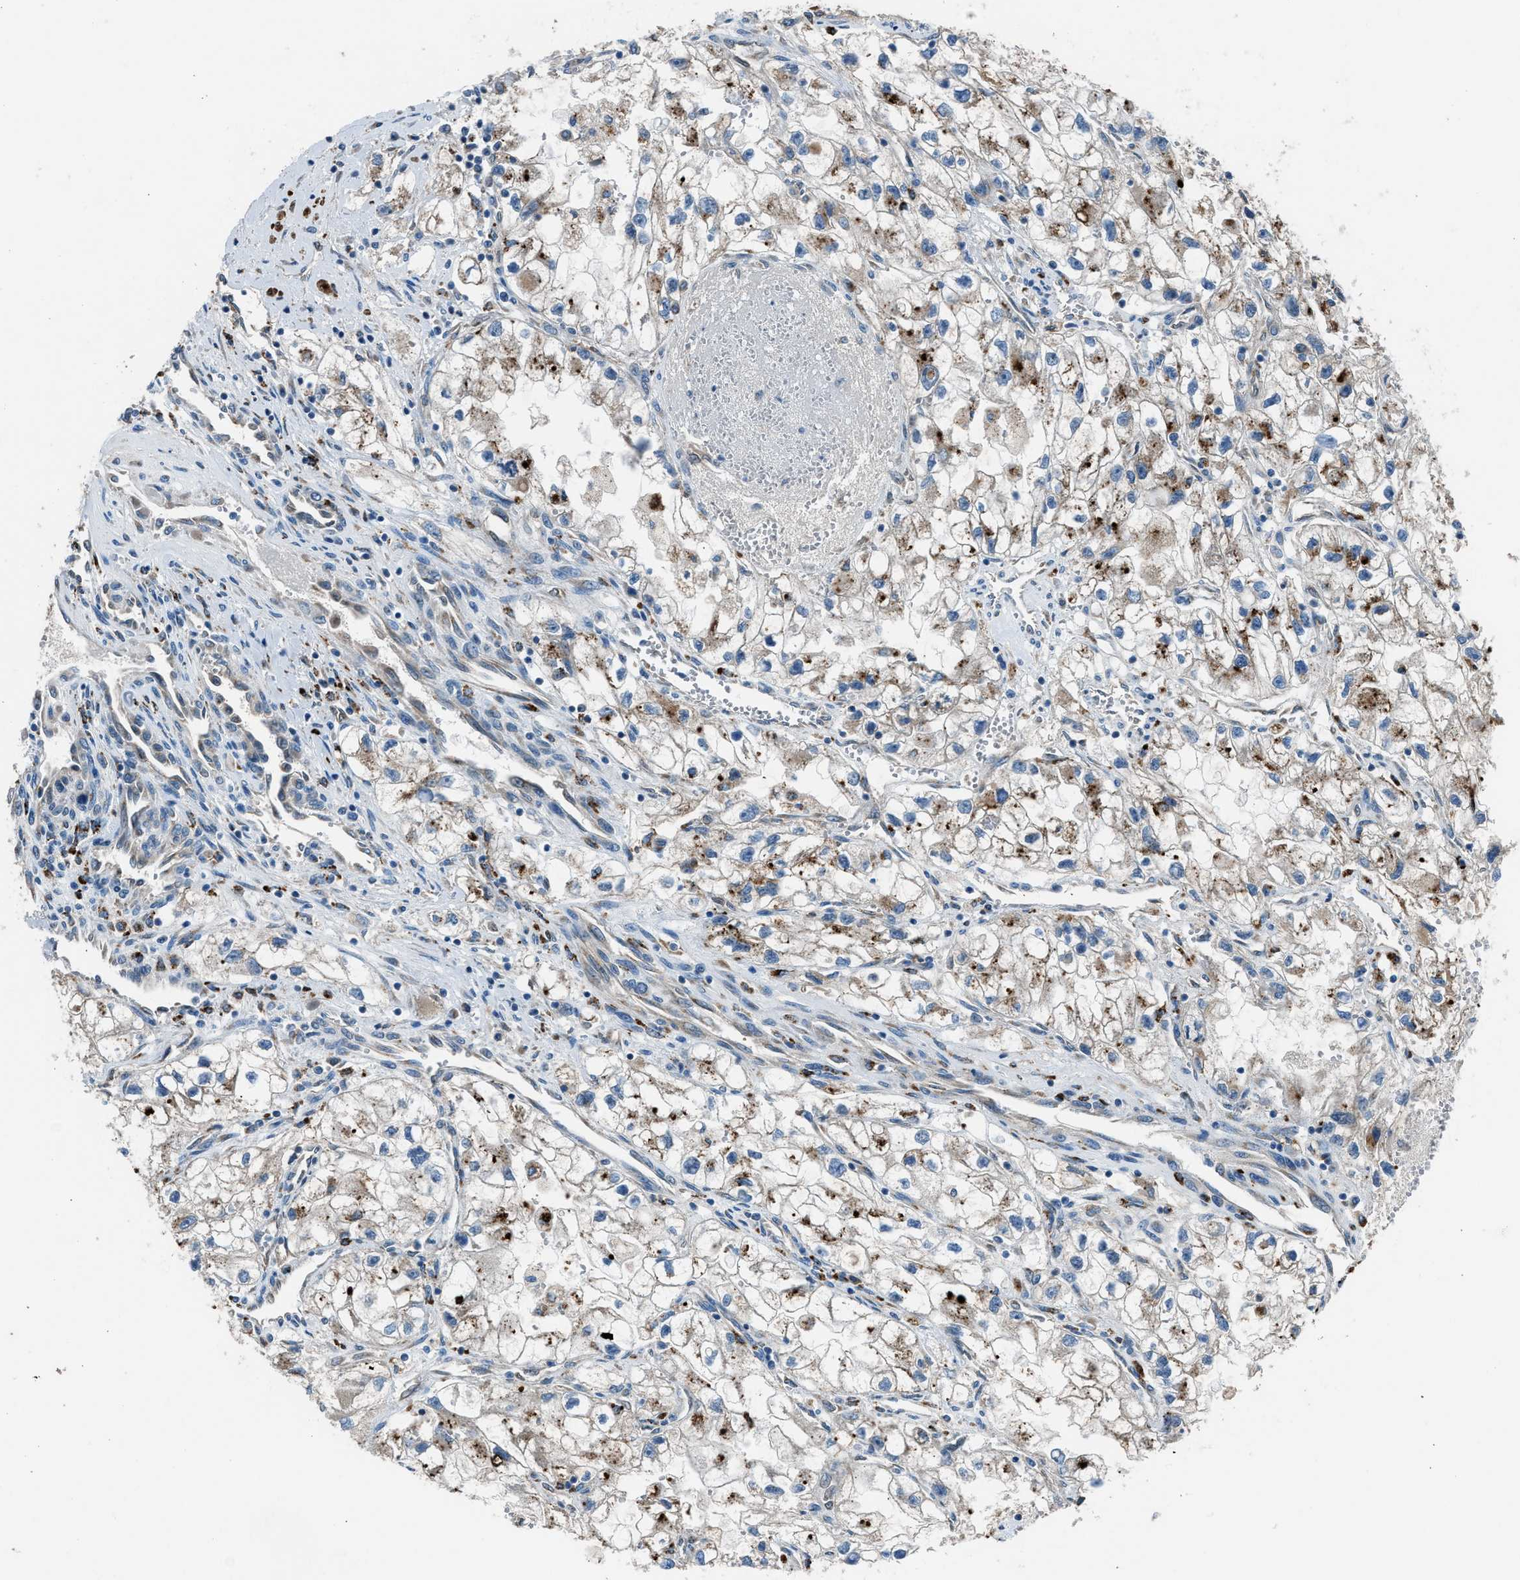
{"staining": {"intensity": "strong", "quantity": "25%-75%", "location": "cytoplasmic/membranous"}, "tissue": "renal cancer", "cell_type": "Tumor cells", "image_type": "cancer", "snomed": [{"axis": "morphology", "description": "Adenocarcinoma, NOS"}, {"axis": "topography", "description": "Kidney"}], "caption": "Immunohistochemical staining of human renal cancer demonstrates high levels of strong cytoplasmic/membranous protein staining in about 25%-75% of tumor cells. The staining was performed using DAB (3,3'-diaminobenzidine), with brown indicating positive protein expression. Nuclei are stained blue with hematoxylin.", "gene": "LMBR1", "patient": {"sex": "female", "age": 70}}